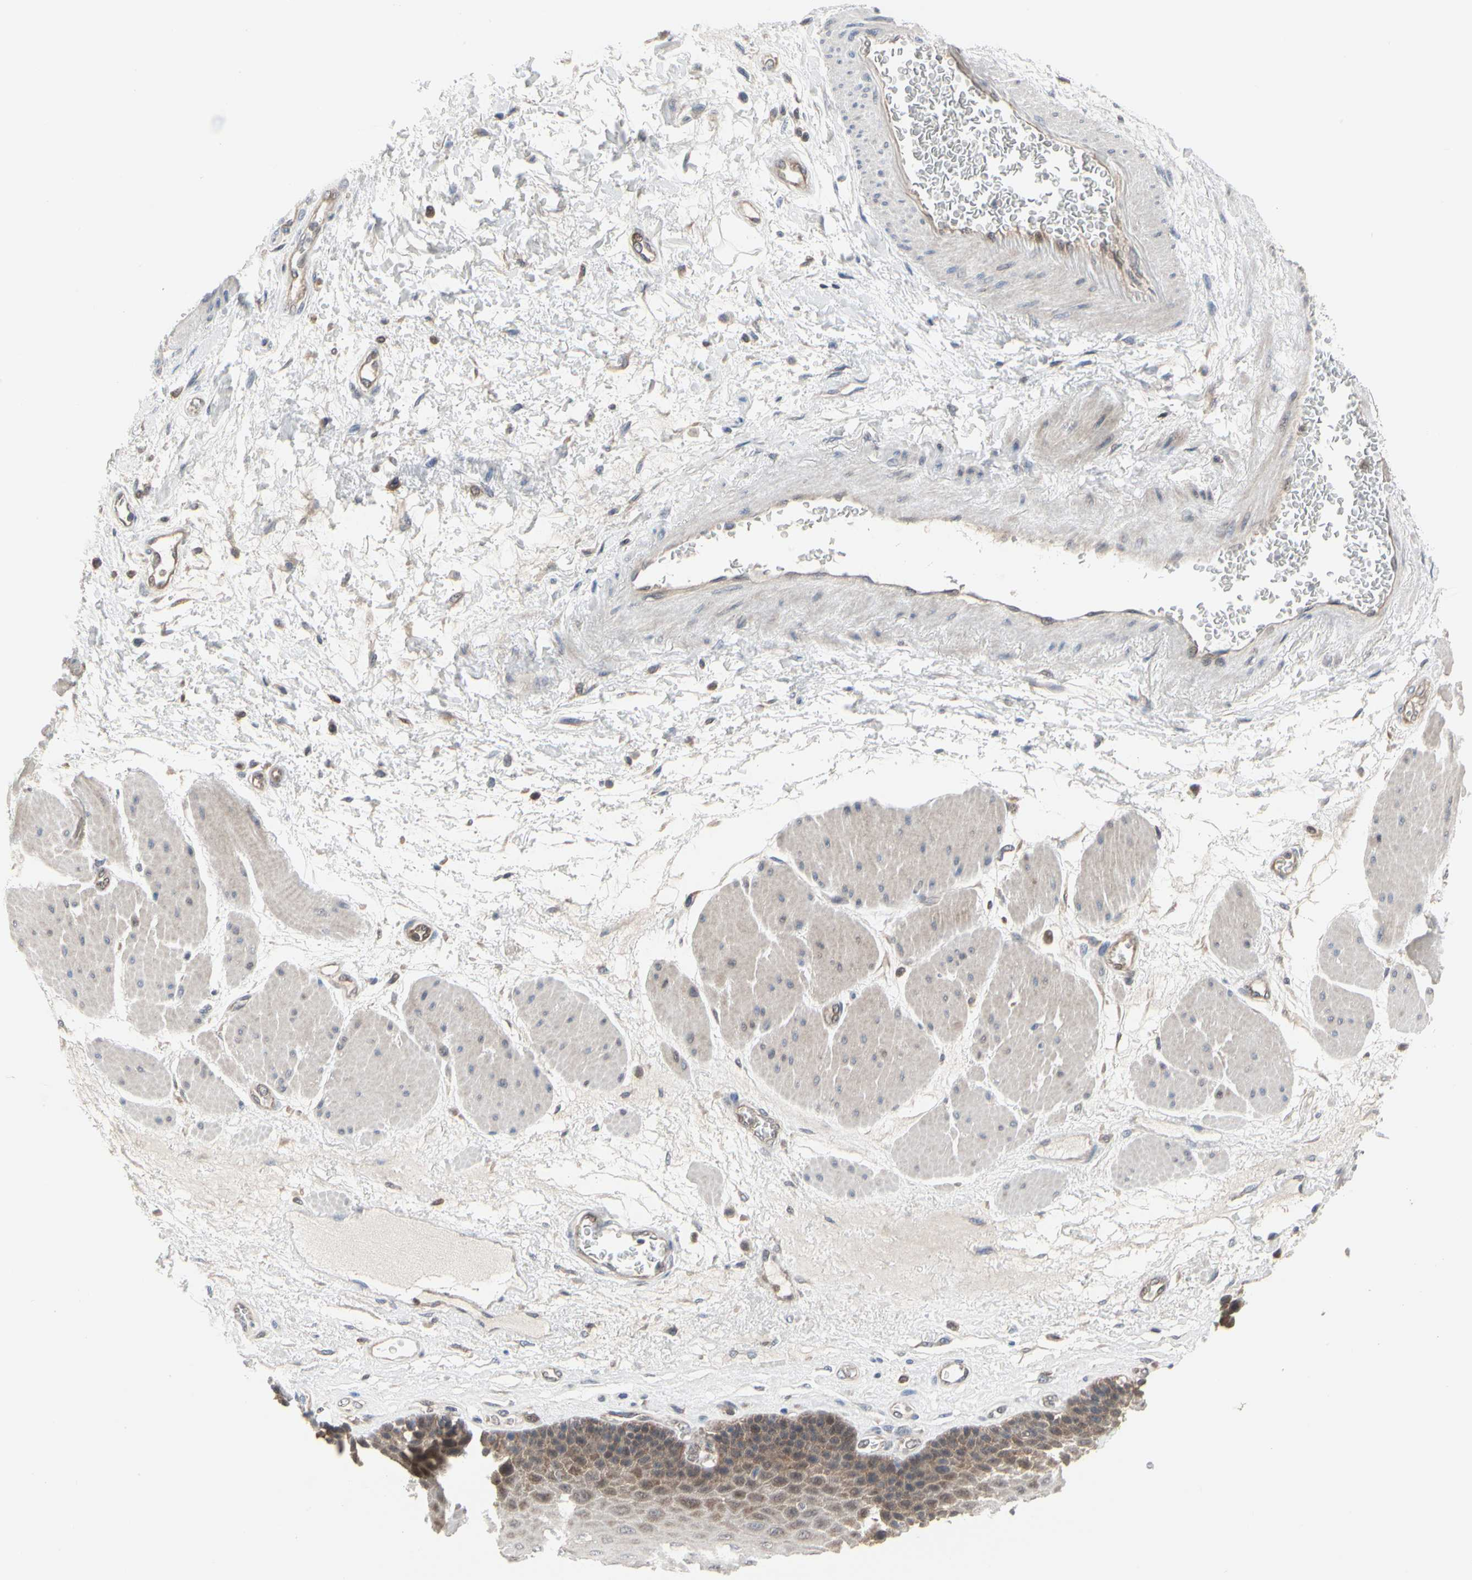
{"staining": {"intensity": "moderate", "quantity": "25%-75%", "location": "cytoplasmic/membranous"}, "tissue": "esophagus", "cell_type": "Squamous epithelial cells", "image_type": "normal", "snomed": [{"axis": "morphology", "description": "Normal tissue, NOS"}, {"axis": "topography", "description": "Esophagus"}], "caption": "This image exhibits IHC staining of normal esophagus, with medium moderate cytoplasmic/membranous staining in about 25%-75% of squamous epithelial cells.", "gene": "CDK5", "patient": {"sex": "female", "age": 72}}